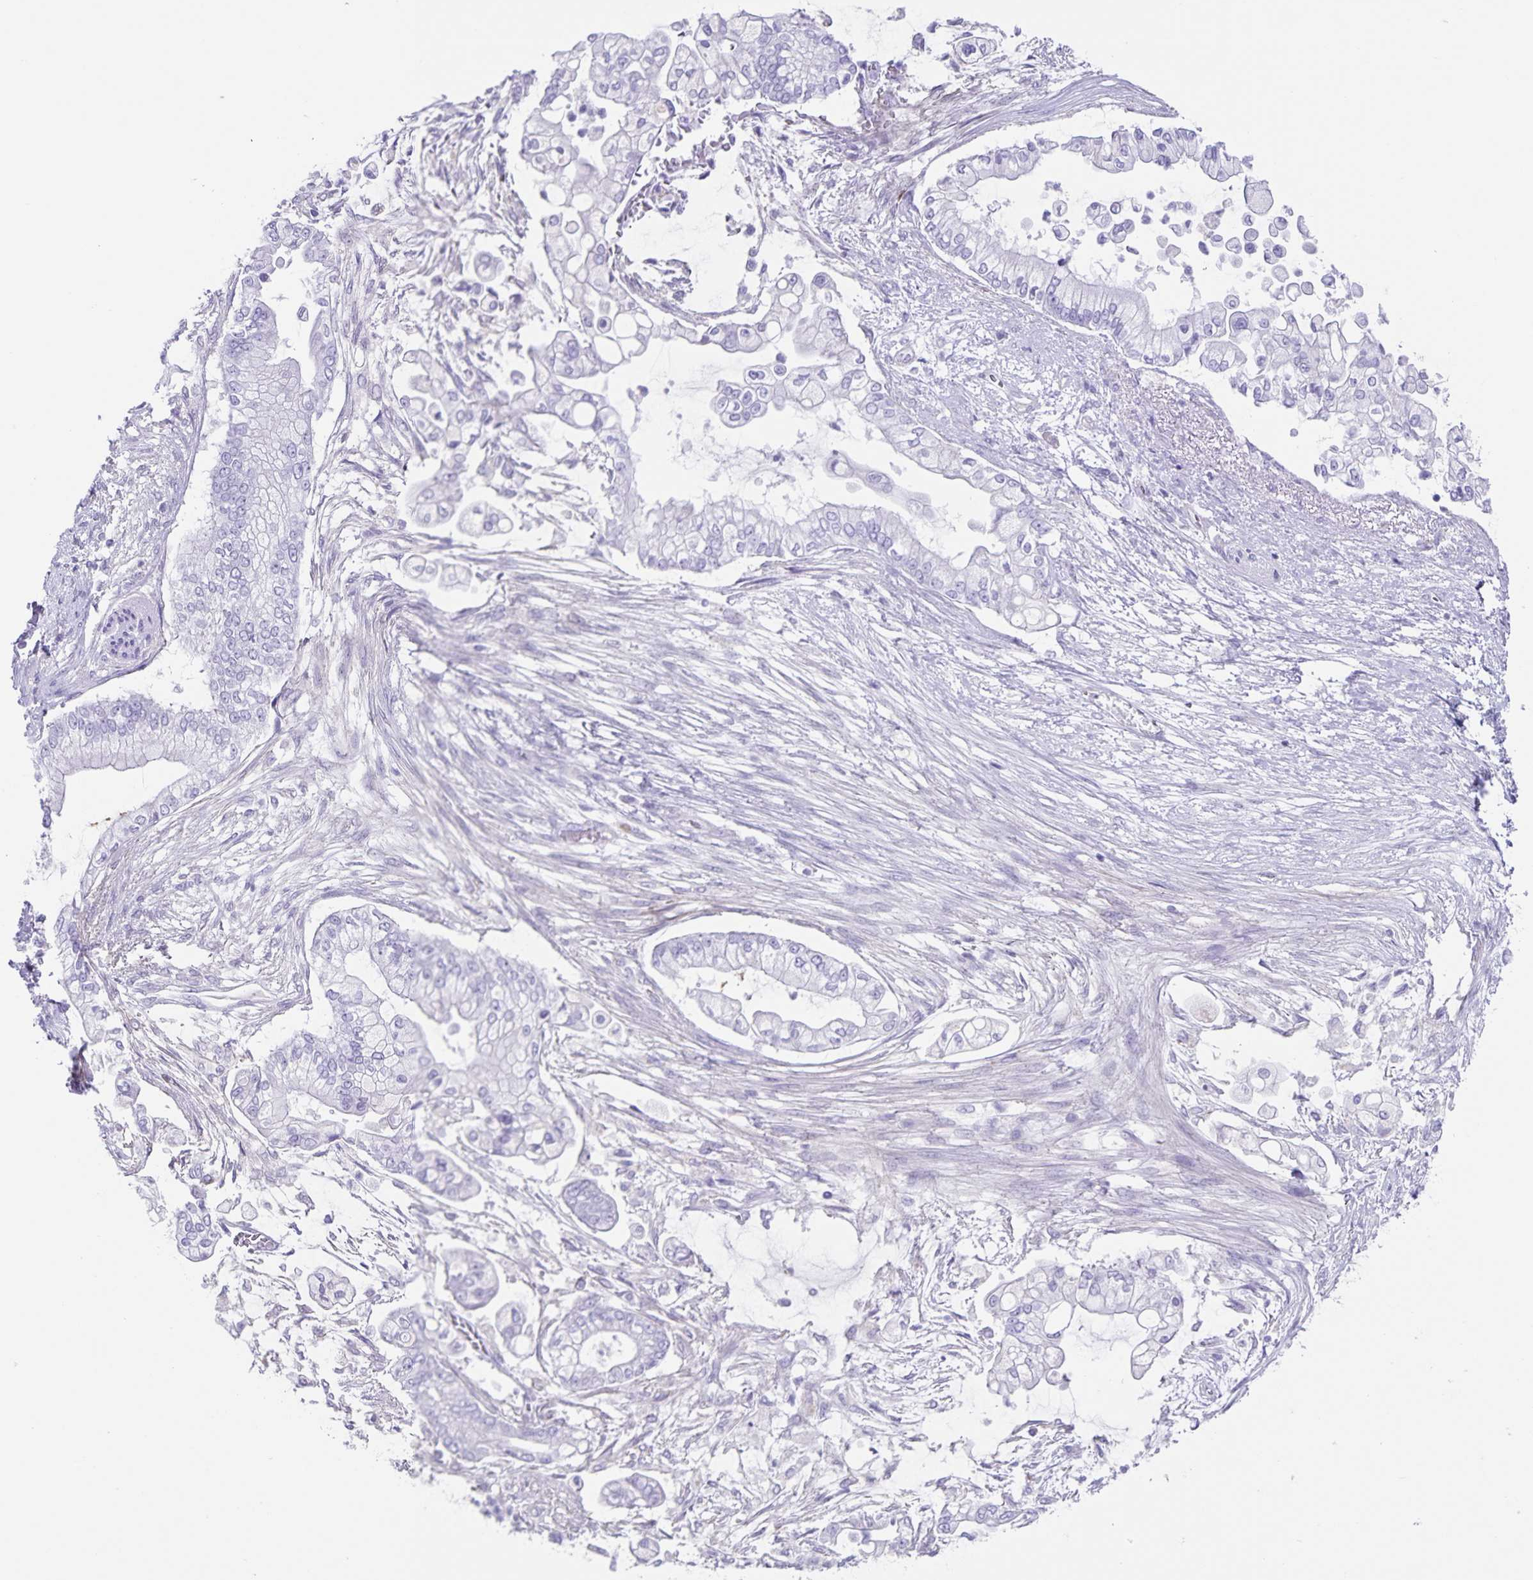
{"staining": {"intensity": "negative", "quantity": "none", "location": "none"}, "tissue": "pancreatic cancer", "cell_type": "Tumor cells", "image_type": "cancer", "snomed": [{"axis": "morphology", "description": "Adenocarcinoma, NOS"}, {"axis": "topography", "description": "Pancreas"}], "caption": "Pancreatic cancer was stained to show a protein in brown. There is no significant expression in tumor cells.", "gene": "C11orf42", "patient": {"sex": "female", "age": 69}}